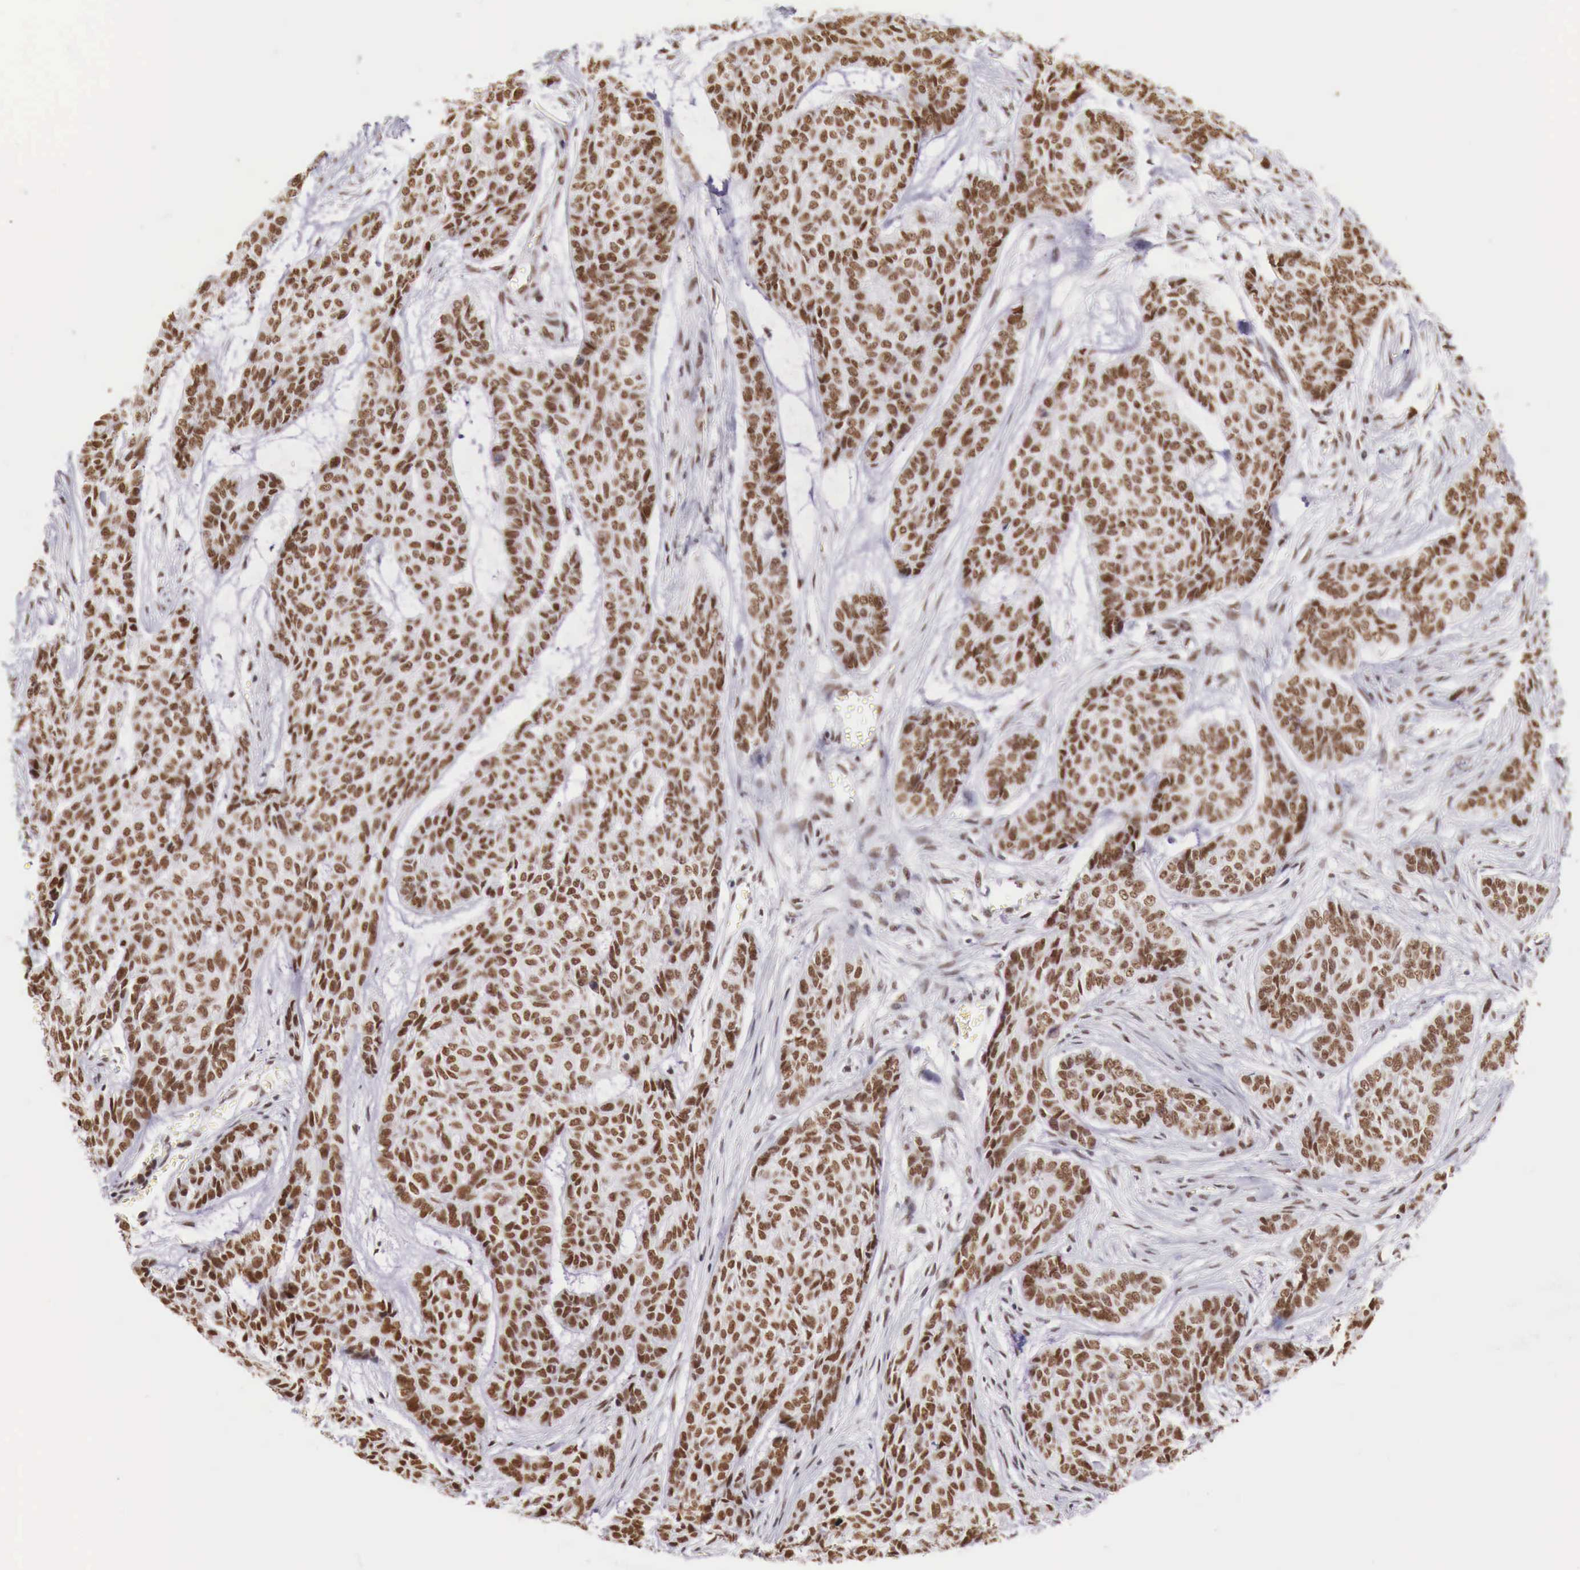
{"staining": {"intensity": "moderate", "quantity": ">75%", "location": "nuclear"}, "tissue": "skin cancer", "cell_type": "Tumor cells", "image_type": "cancer", "snomed": [{"axis": "morphology", "description": "Normal tissue, NOS"}, {"axis": "morphology", "description": "Basal cell carcinoma"}, {"axis": "topography", "description": "Skin"}], "caption": "Human basal cell carcinoma (skin) stained for a protein (brown) displays moderate nuclear positive positivity in approximately >75% of tumor cells.", "gene": "PHF14", "patient": {"sex": "female", "age": 65}}